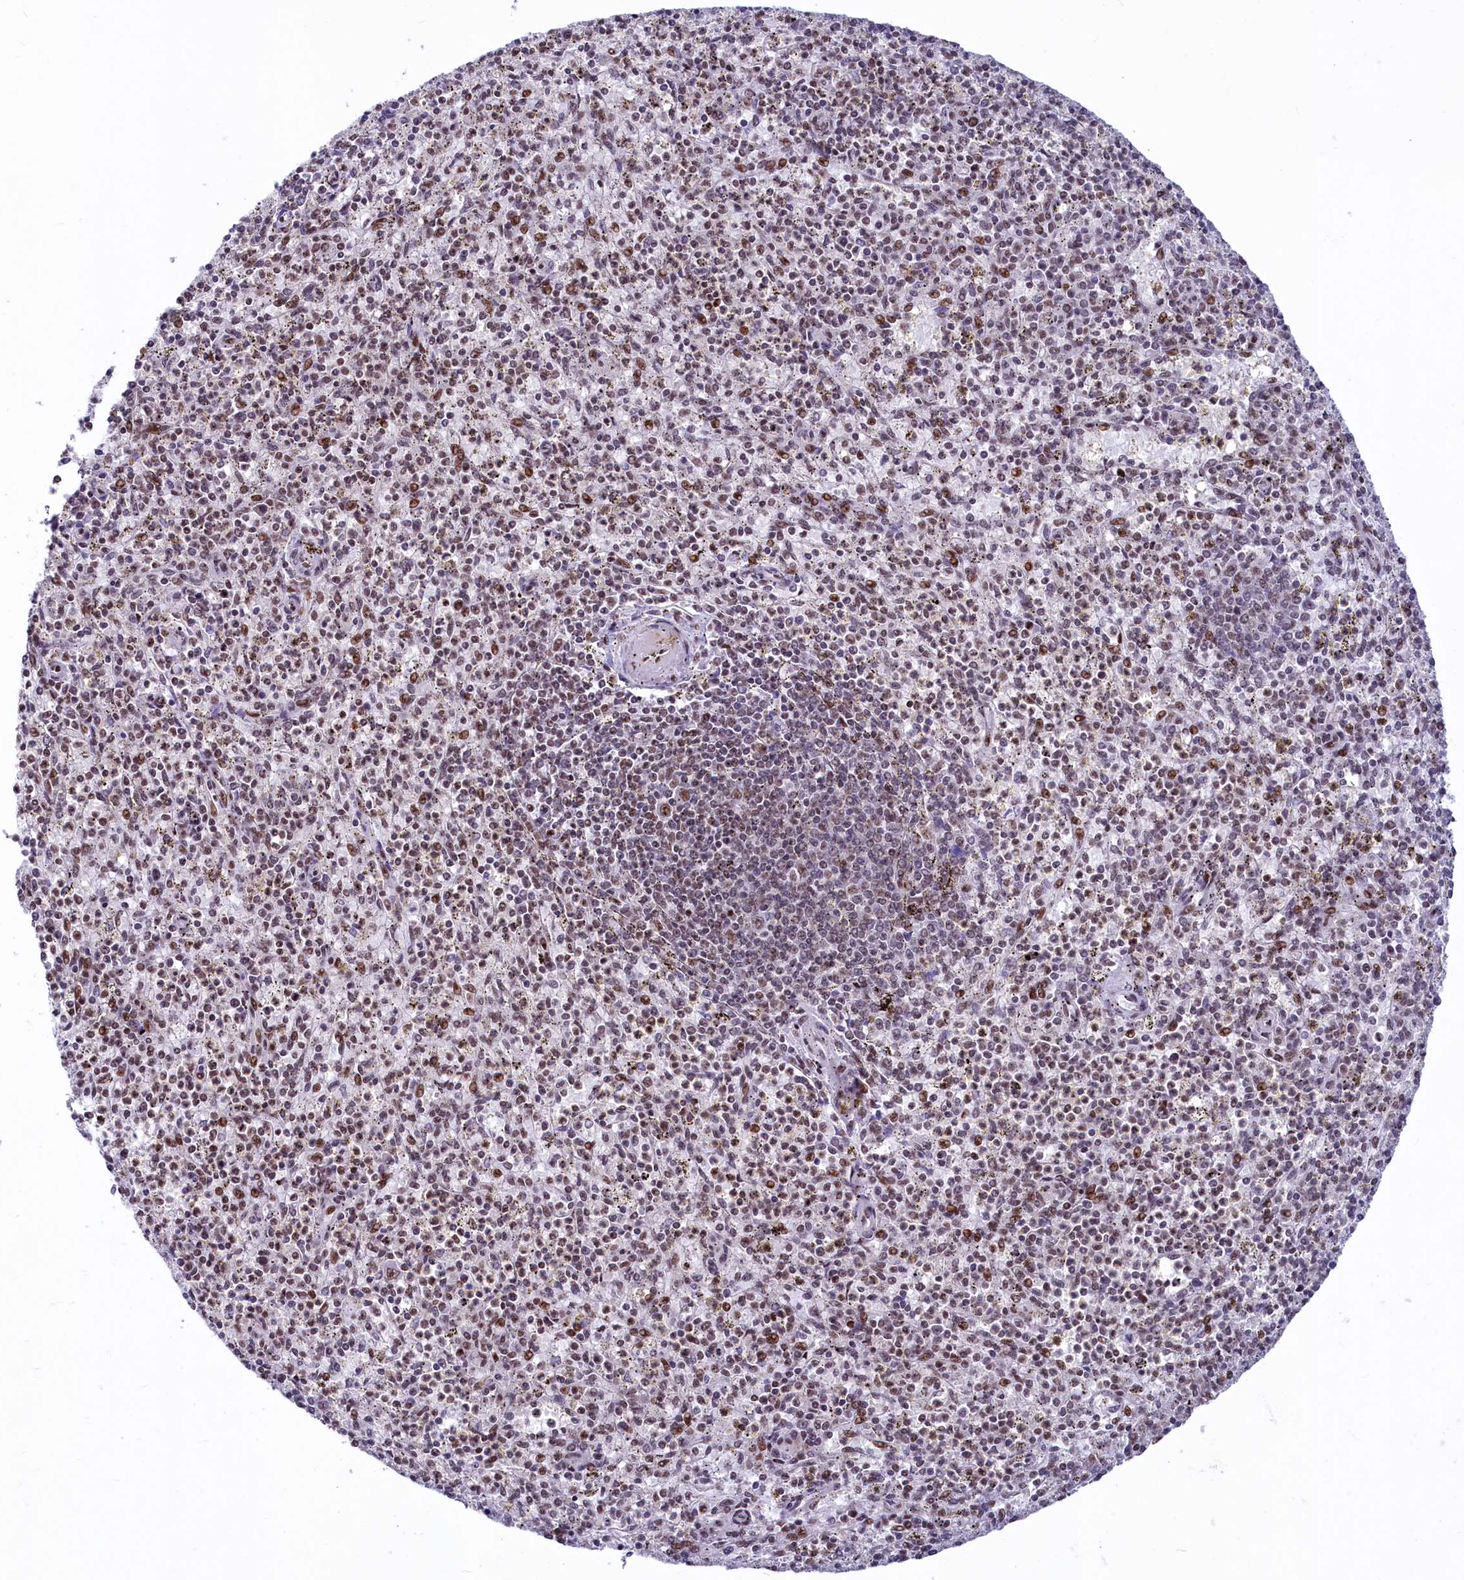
{"staining": {"intensity": "moderate", "quantity": "25%-75%", "location": "nuclear"}, "tissue": "spleen", "cell_type": "Cells in red pulp", "image_type": "normal", "snomed": [{"axis": "morphology", "description": "Normal tissue, NOS"}, {"axis": "topography", "description": "Spleen"}], "caption": "Immunohistochemical staining of unremarkable human spleen exhibits moderate nuclear protein expression in approximately 25%-75% of cells in red pulp.", "gene": "ANKS3", "patient": {"sex": "male", "age": 72}}